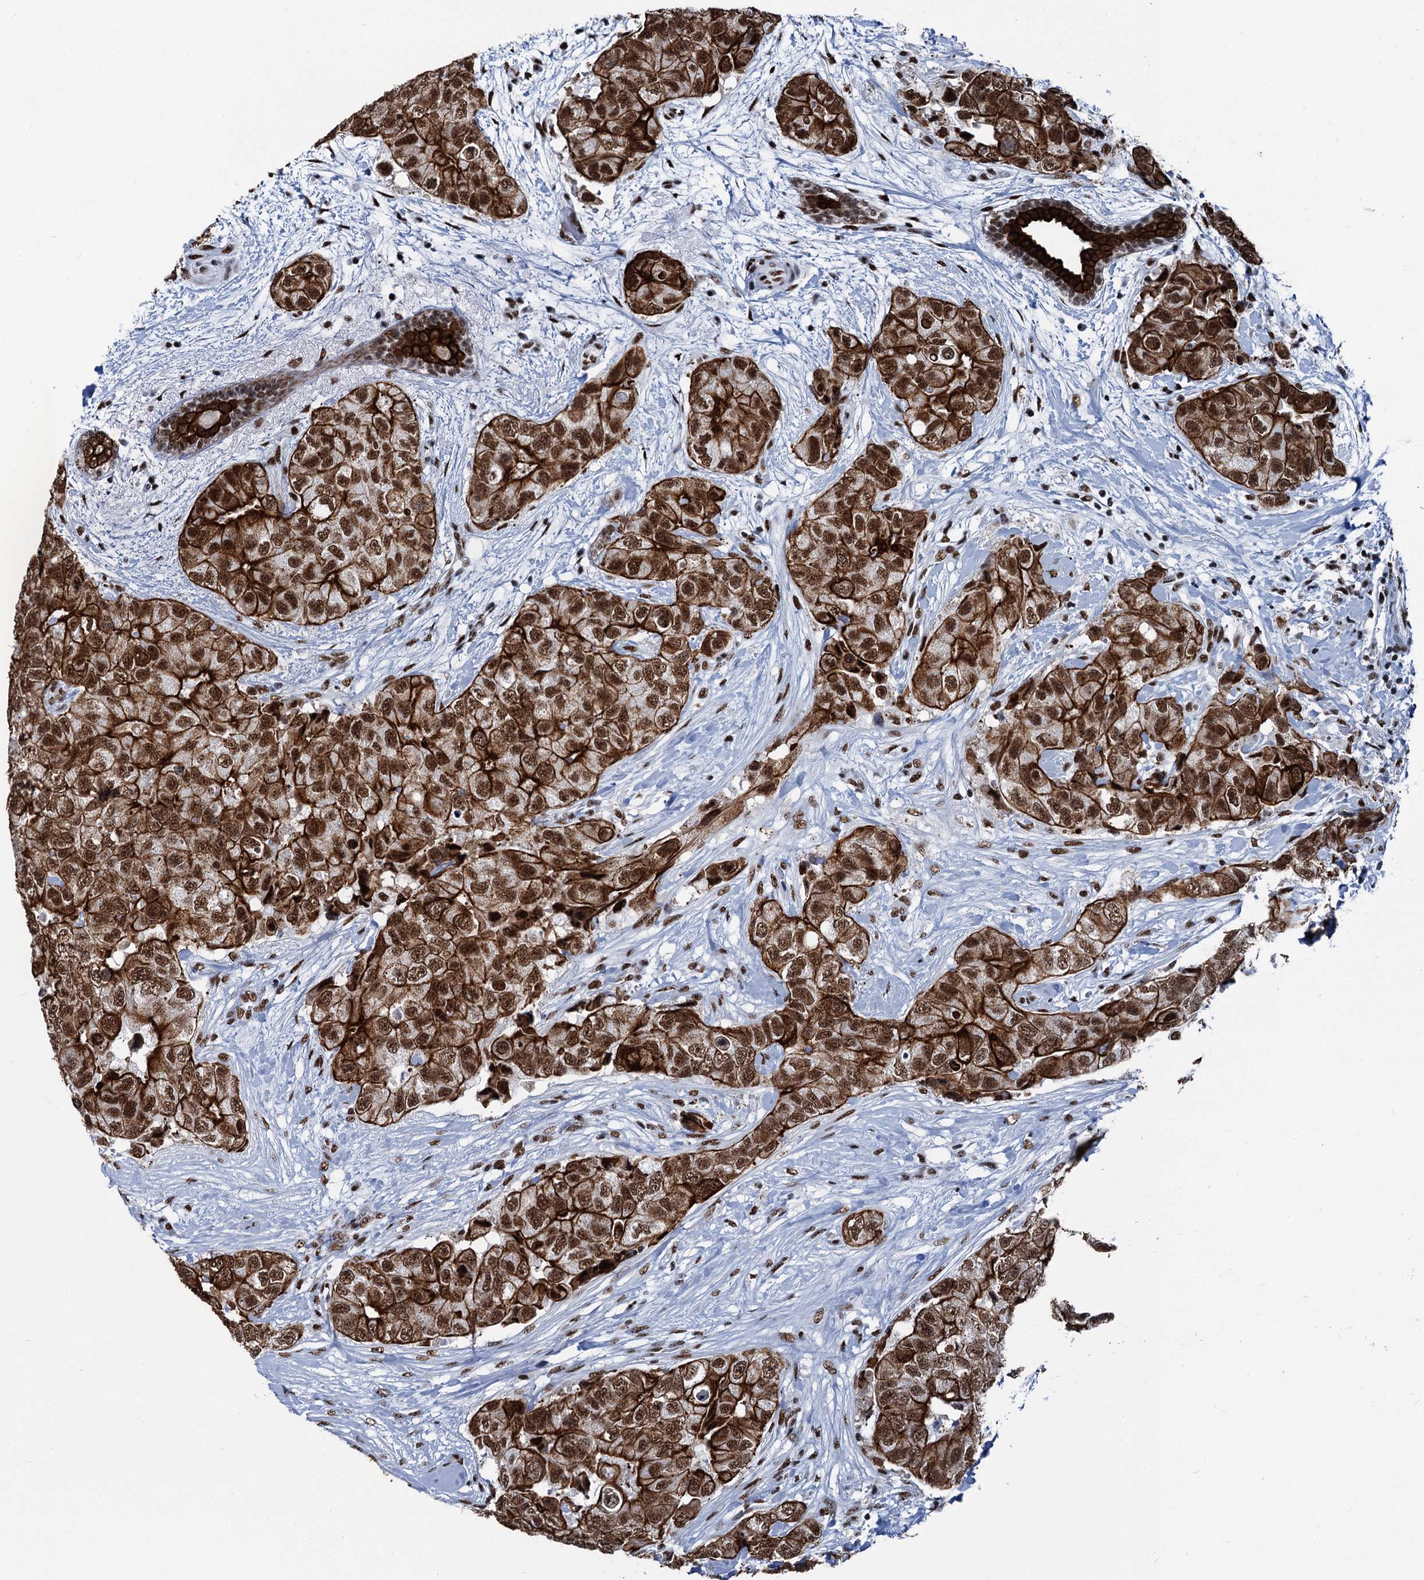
{"staining": {"intensity": "strong", "quantity": ">75%", "location": "cytoplasmic/membranous,nuclear"}, "tissue": "breast cancer", "cell_type": "Tumor cells", "image_type": "cancer", "snomed": [{"axis": "morphology", "description": "Duct carcinoma"}, {"axis": "topography", "description": "Breast"}], "caption": "Immunohistochemical staining of breast cancer displays strong cytoplasmic/membranous and nuclear protein staining in about >75% of tumor cells.", "gene": "DDX23", "patient": {"sex": "female", "age": 62}}